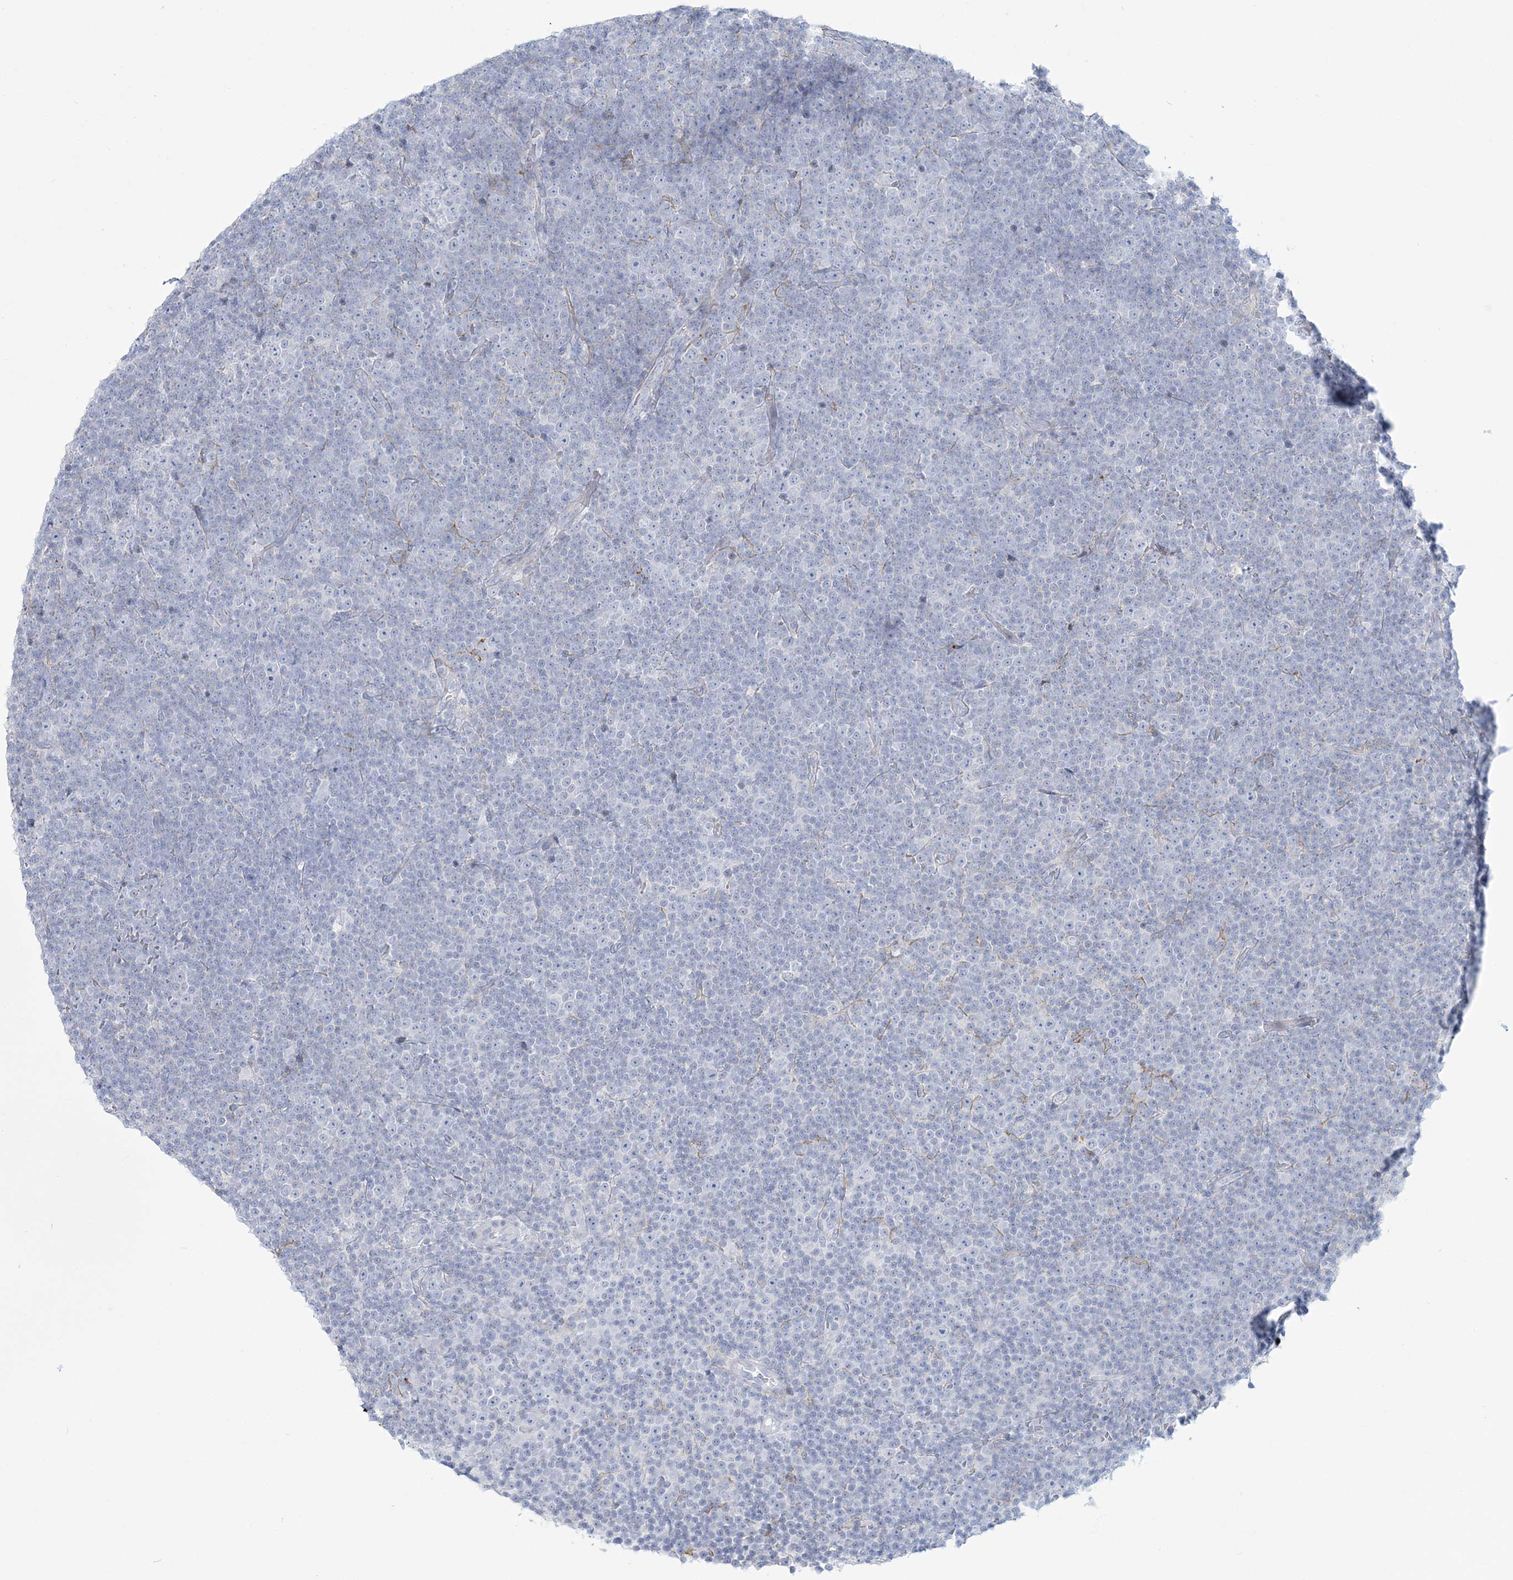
{"staining": {"intensity": "negative", "quantity": "none", "location": "none"}, "tissue": "lymphoma", "cell_type": "Tumor cells", "image_type": "cancer", "snomed": [{"axis": "morphology", "description": "Malignant lymphoma, non-Hodgkin's type, Low grade"}, {"axis": "topography", "description": "Lymph node"}], "caption": "Immunohistochemistry (IHC) image of neoplastic tissue: human low-grade malignant lymphoma, non-Hodgkin's type stained with DAB demonstrates no significant protein staining in tumor cells.", "gene": "ADGB", "patient": {"sex": "female", "age": 67}}